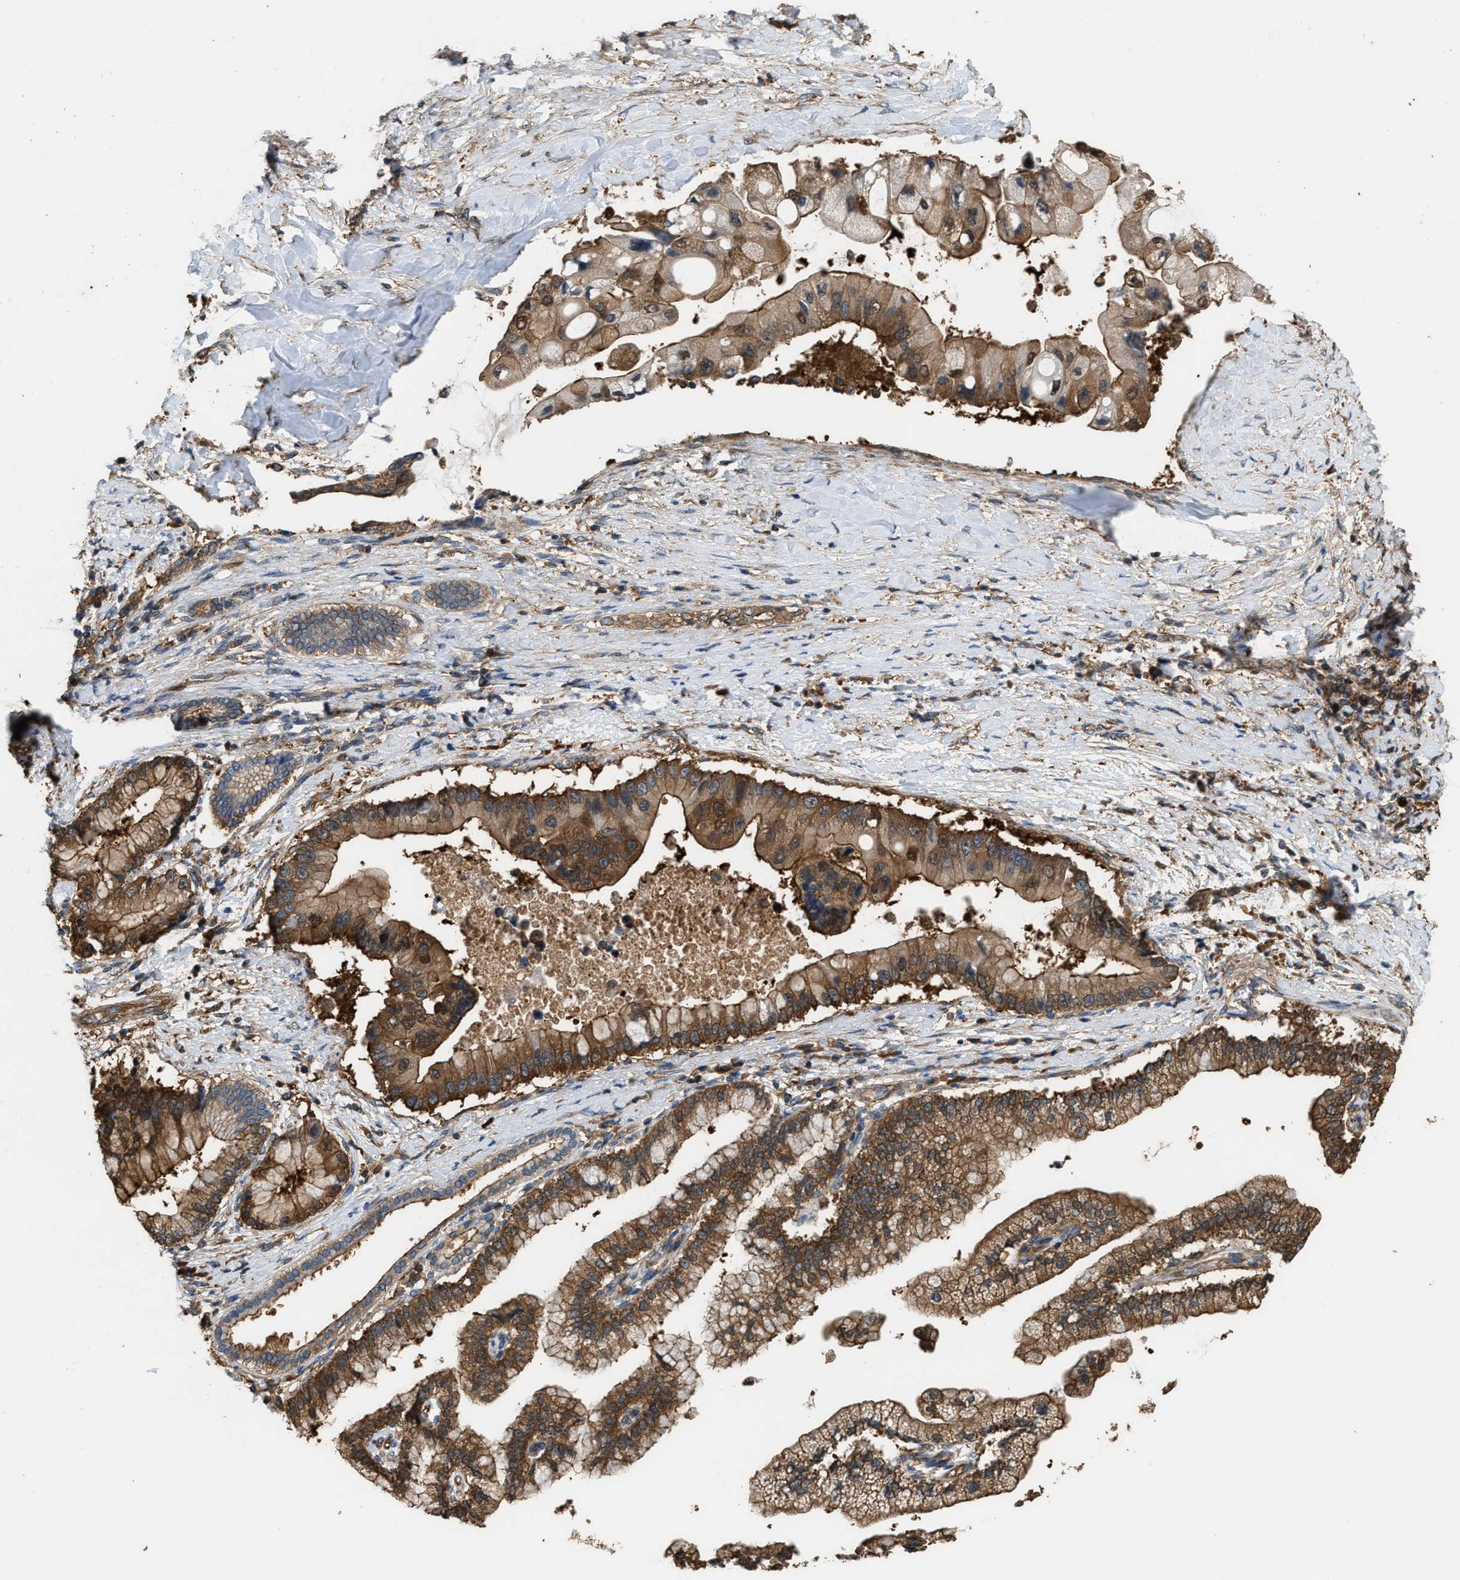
{"staining": {"intensity": "moderate", "quantity": ">75%", "location": "cytoplasmic/membranous"}, "tissue": "liver cancer", "cell_type": "Tumor cells", "image_type": "cancer", "snomed": [{"axis": "morphology", "description": "Cholangiocarcinoma"}, {"axis": "topography", "description": "Liver"}], "caption": "Moderate cytoplasmic/membranous staining is appreciated in about >75% of tumor cells in cholangiocarcinoma (liver).", "gene": "ATIC", "patient": {"sex": "male", "age": 50}}